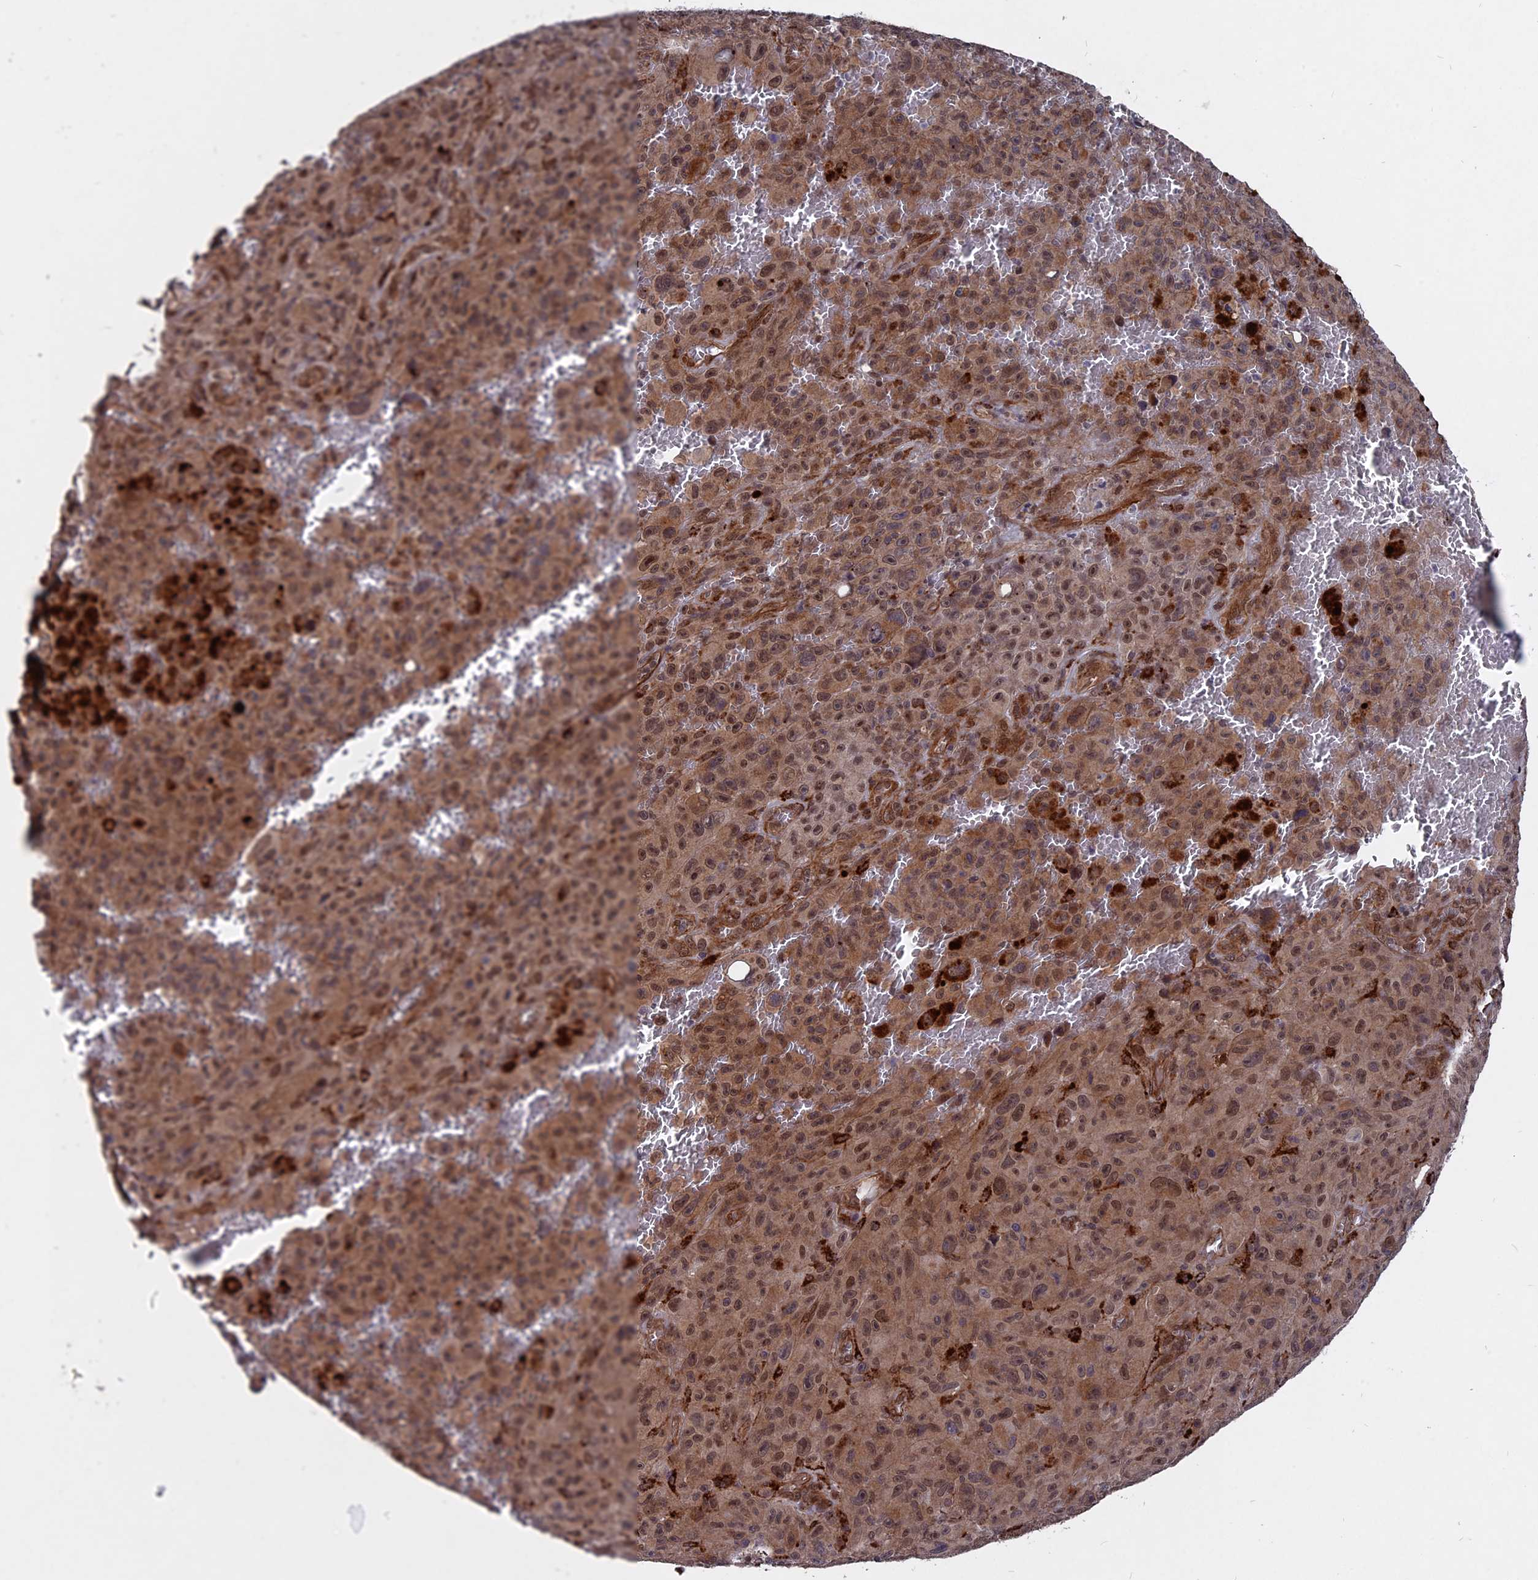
{"staining": {"intensity": "moderate", "quantity": ">75%", "location": "cytoplasmic/membranous,nuclear"}, "tissue": "melanoma", "cell_type": "Tumor cells", "image_type": "cancer", "snomed": [{"axis": "morphology", "description": "Malignant melanoma, NOS"}, {"axis": "topography", "description": "Skin"}], "caption": "Protein analysis of malignant melanoma tissue demonstrates moderate cytoplasmic/membranous and nuclear staining in approximately >75% of tumor cells.", "gene": "NOSIP", "patient": {"sex": "female", "age": 82}}